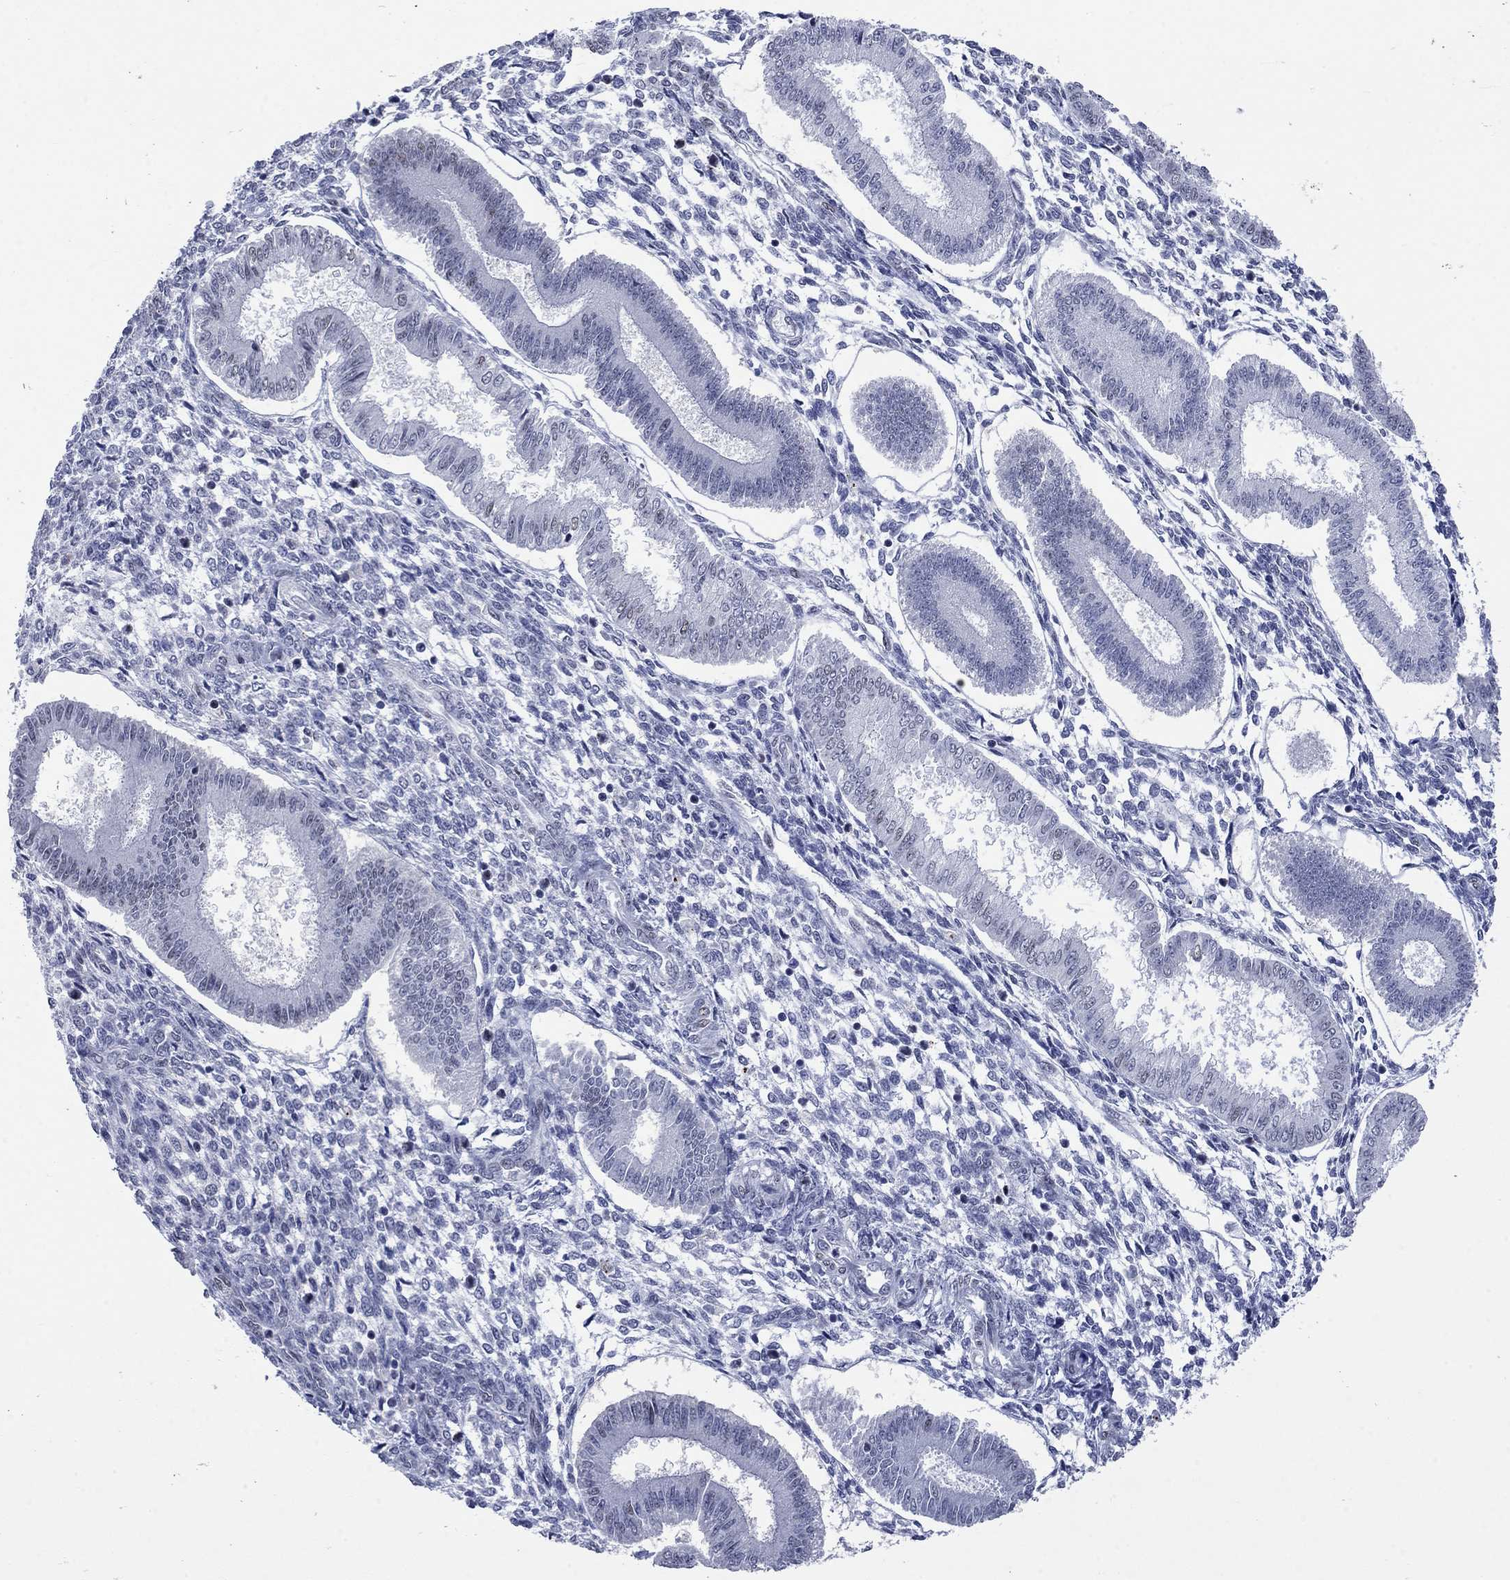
{"staining": {"intensity": "negative", "quantity": "none", "location": "none"}, "tissue": "endometrium", "cell_type": "Cells in endometrial stroma", "image_type": "normal", "snomed": [{"axis": "morphology", "description": "Normal tissue, NOS"}, {"axis": "topography", "description": "Endometrium"}], "caption": "This is a histopathology image of immunohistochemistry staining of unremarkable endometrium, which shows no expression in cells in endometrial stroma.", "gene": "HCFC1", "patient": {"sex": "female", "age": 43}}